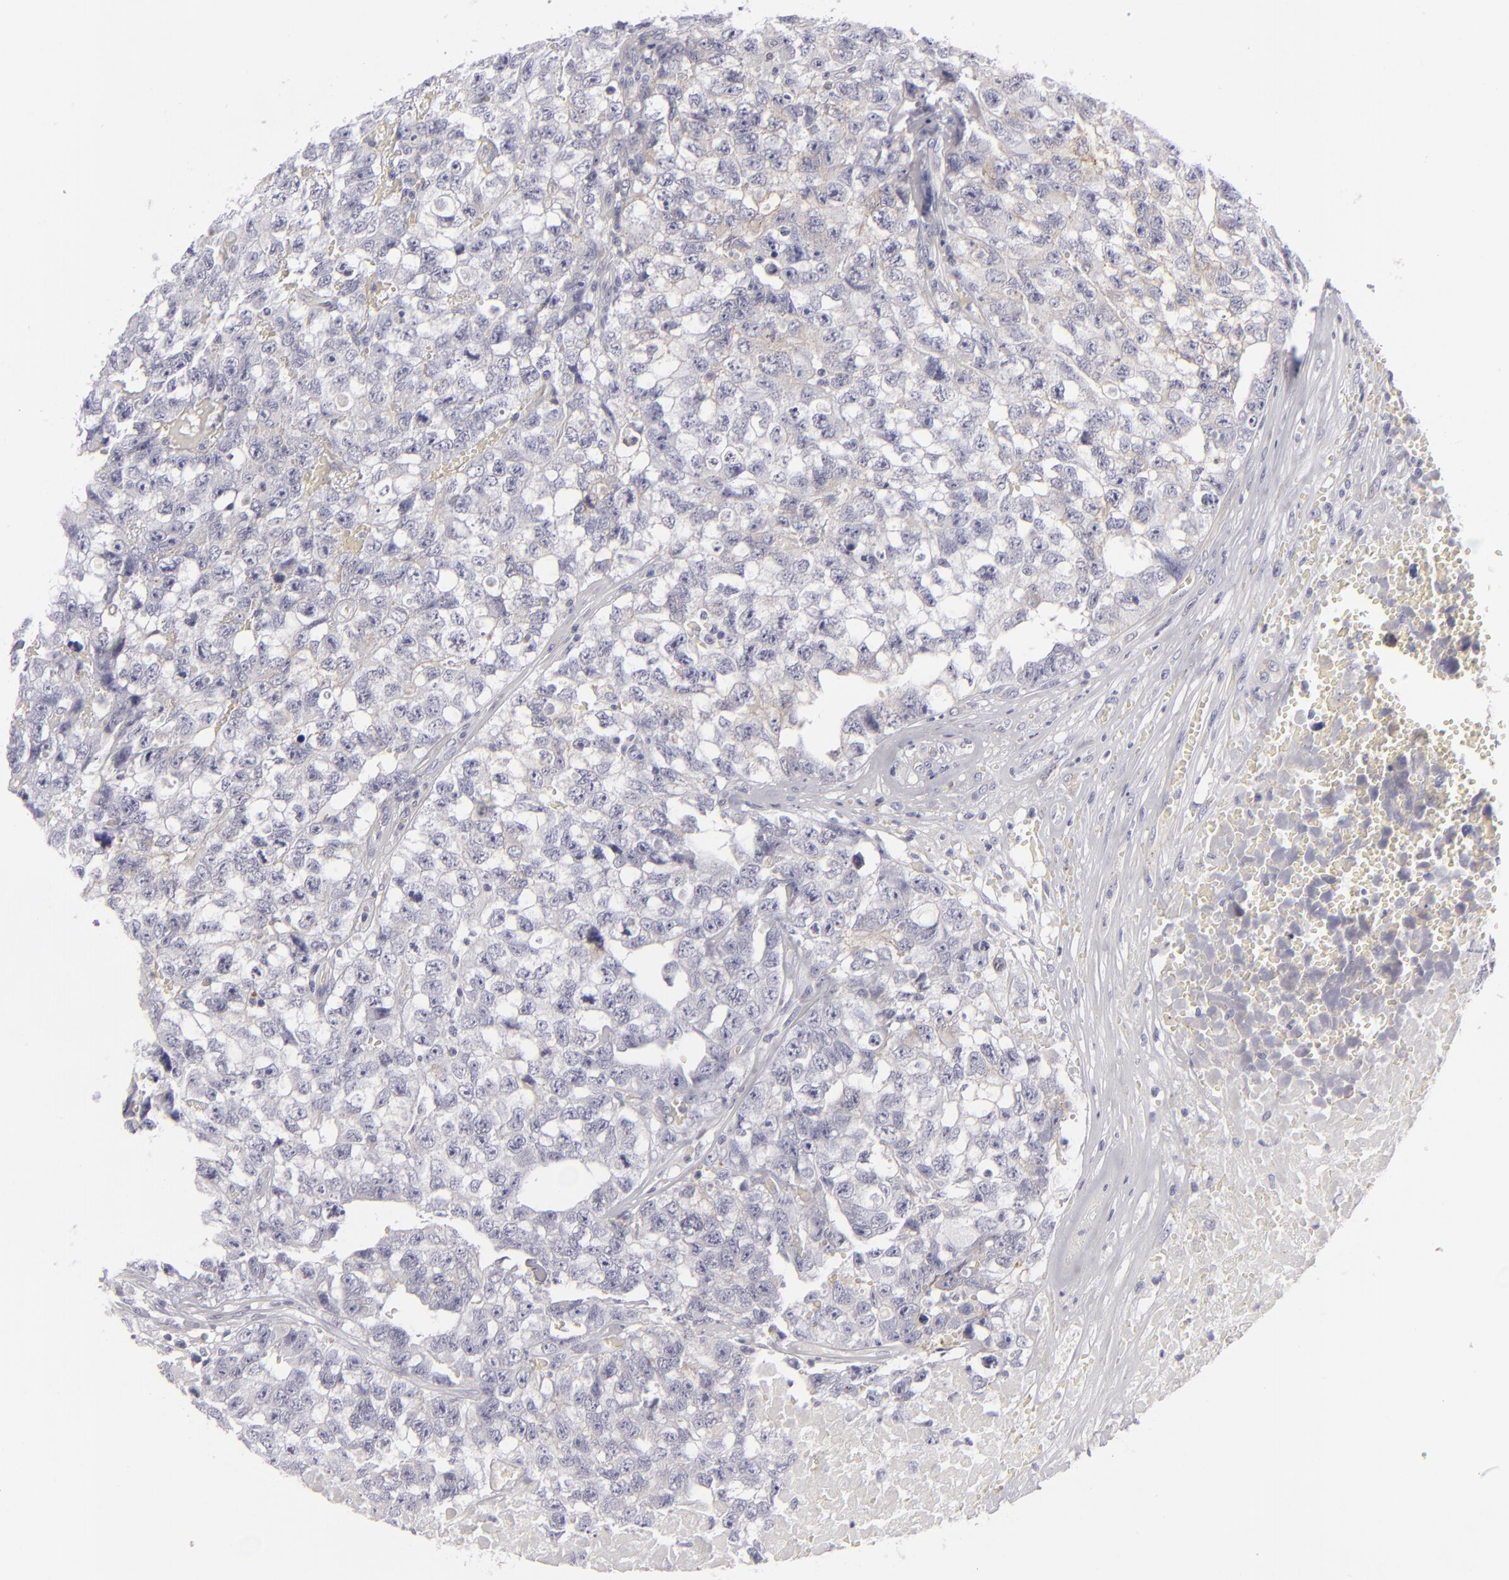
{"staining": {"intensity": "weak", "quantity": "<25%", "location": "cytoplasmic/membranous"}, "tissue": "testis cancer", "cell_type": "Tumor cells", "image_type": "cancer", "snomed": [{"axis": "morphology", "description": "Carcinoma, Embryonal, NOS"}, {"axis": "topography", "description": "Testis"}], "caption": "IHC histopathology image of neoplastic tissue: testis embryonal carcinoma stained with DAB (3,3'-diaminobenzidine) displays no significant protein staining in tumor cells. (Brightfield microscopy of DAB (3,3'-diaminobenzidine) IHC at high magnification).", "gene": "JUP", "patient": {"sex": "male", "age": 31}}